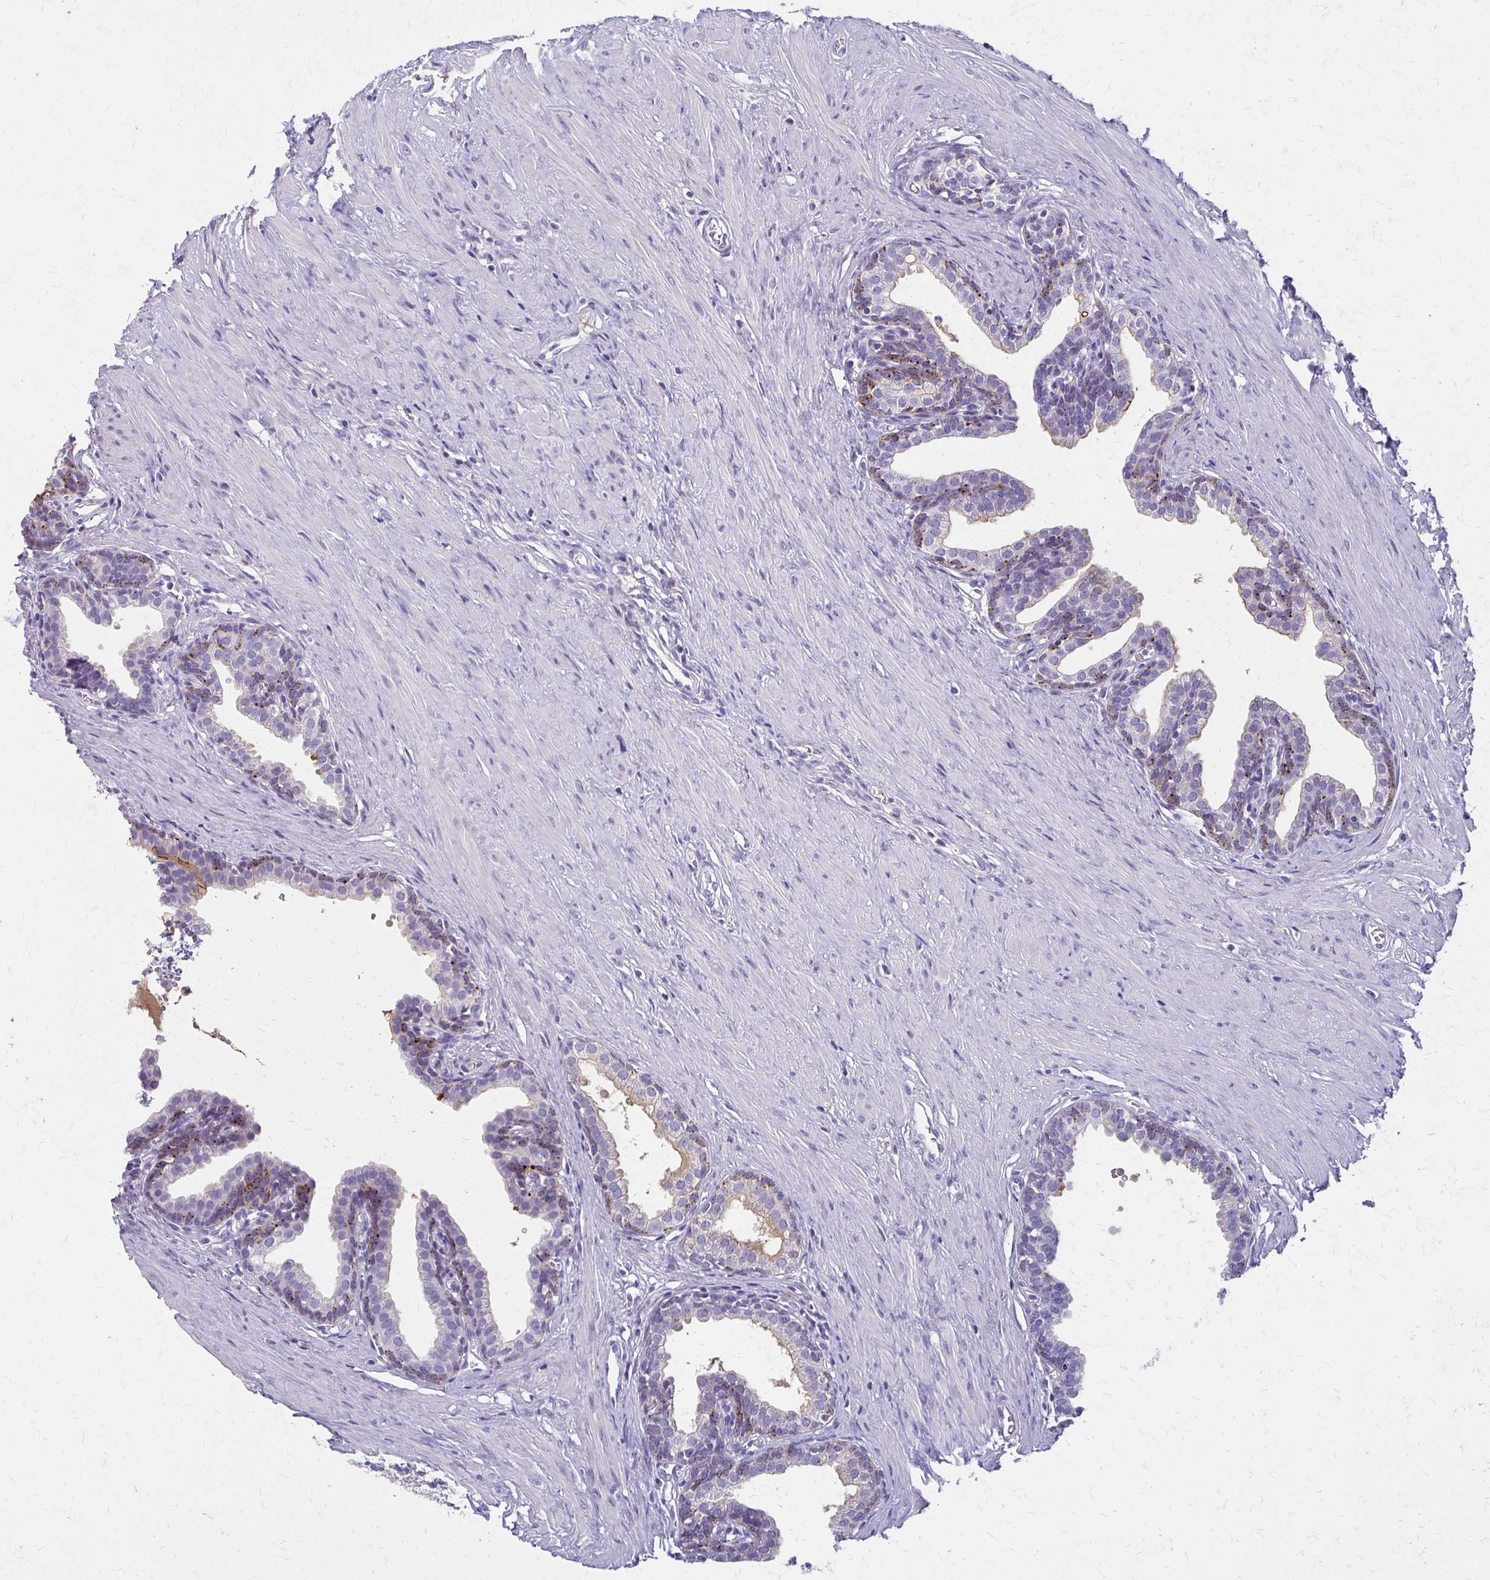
{"staining": {"intensity": "moderate", "quantity": "<25%", "location": "cytoplasmic/membranous"}, "tissue": "prostate", "cell_type": "Glandular cells", "image_type": "normal", "snomed": [{"axis": "morphology", "description": "Normal tissue, NOS"}, {"axis": "topography", "description": "Prostate"}, {"axis": "topography", "description": "Peripheral nerve tissue"}], "caption": "Moderate cytoplasmic/membranous positivity is identified in approximately <25% of glandular cells in benign prostate. (IHC, brightfield microscopy, high magnification).", "gene": "BBS12", "patient": {"sex": "male", "age": 55}}